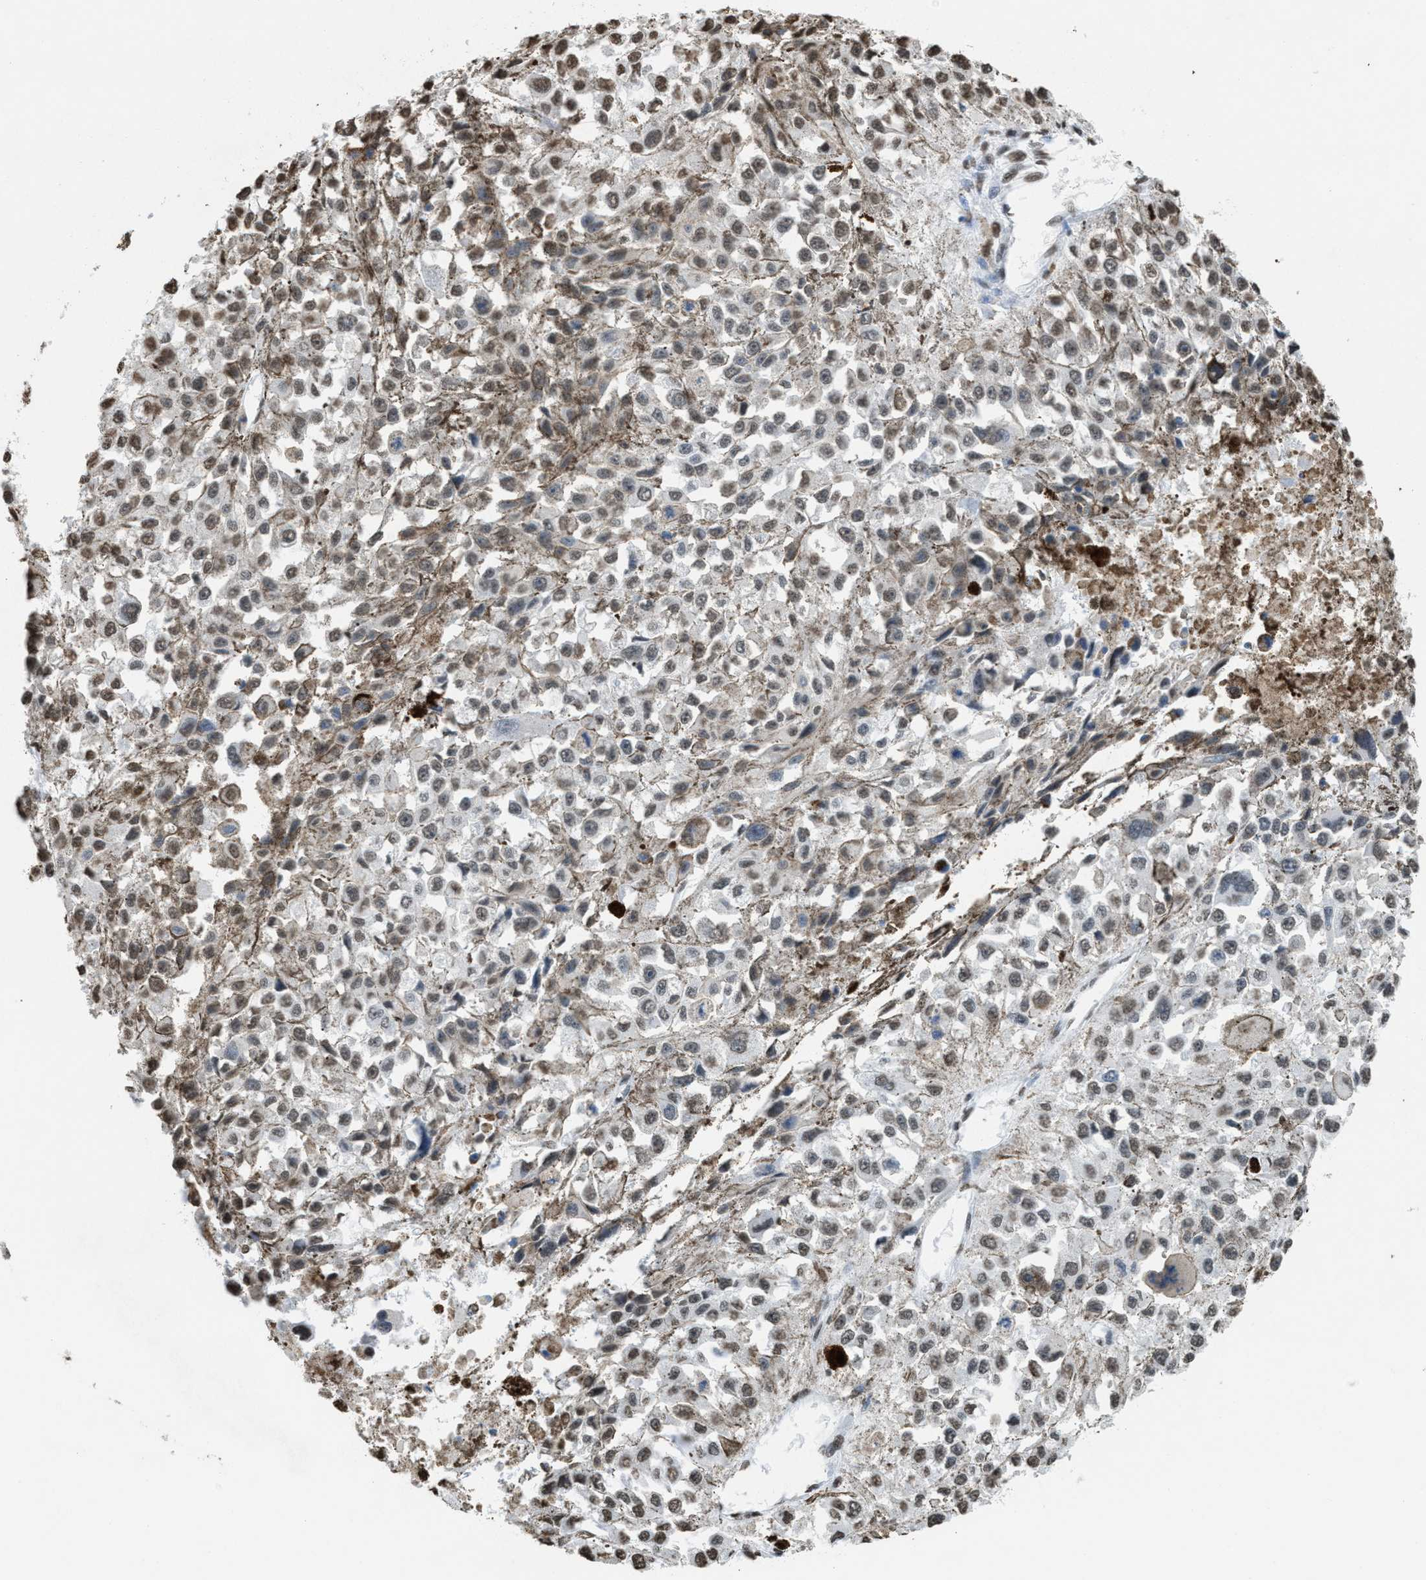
{"staining": {"intensity": "weak", "quantity": "25%-75%", "location": "nuclear"}, "tissue": "melanoma", "cell_type": "Tumor cells", "image_type": "cancer", "snomed": [{"axis": "morphology", "description": "Malignant melanoma, Metastatic site"}, {"axis": "topography", "description": "Lymph node"}], "caption": "This is an image of immunohistochemistry (IHC) staining of malignant melanoma (metastatic site), which shows weak staining in the nuclear of tumor cells.", "gene": "NUP88", "patient": {"sex": "male", "age": 59}}